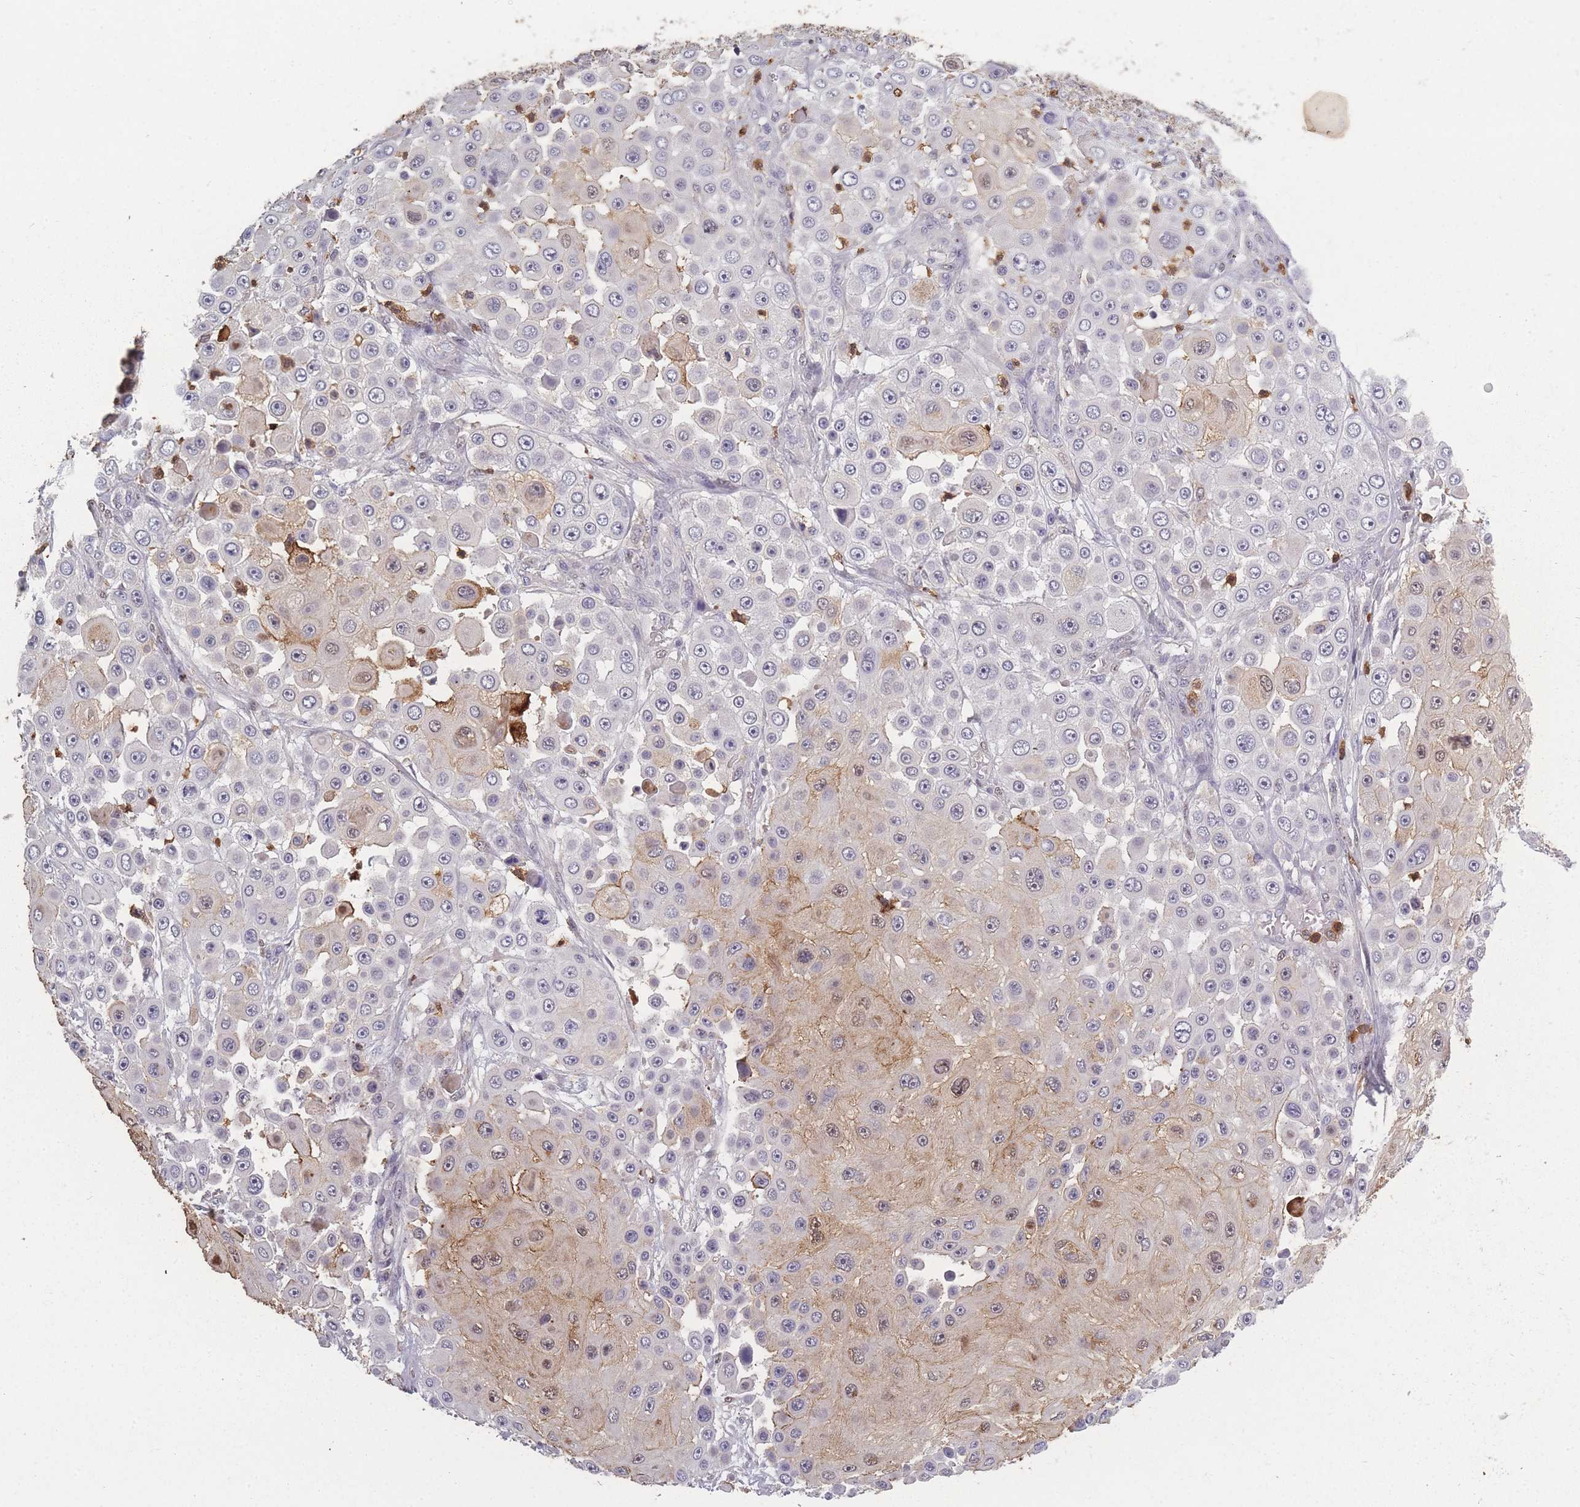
{"staining": {"intensity": "negative", "quantity": "none", "location": "none"}, "tissue": "skin cancer", "cell_type": "Tumor cells", "image_type": "cancer", "snomed": [{"axis": "morphology", "description": "Squamous cell carcinoma, NOS"}, {"axis": "topography", "description": "Skin"}], "caption": "Squamous cell carcinoma (skin) was stained to show a protein in brown. There is no significant expression in tumor cells.", "gene": "BST1", "patient": {"sex": "male", "age": 67}}